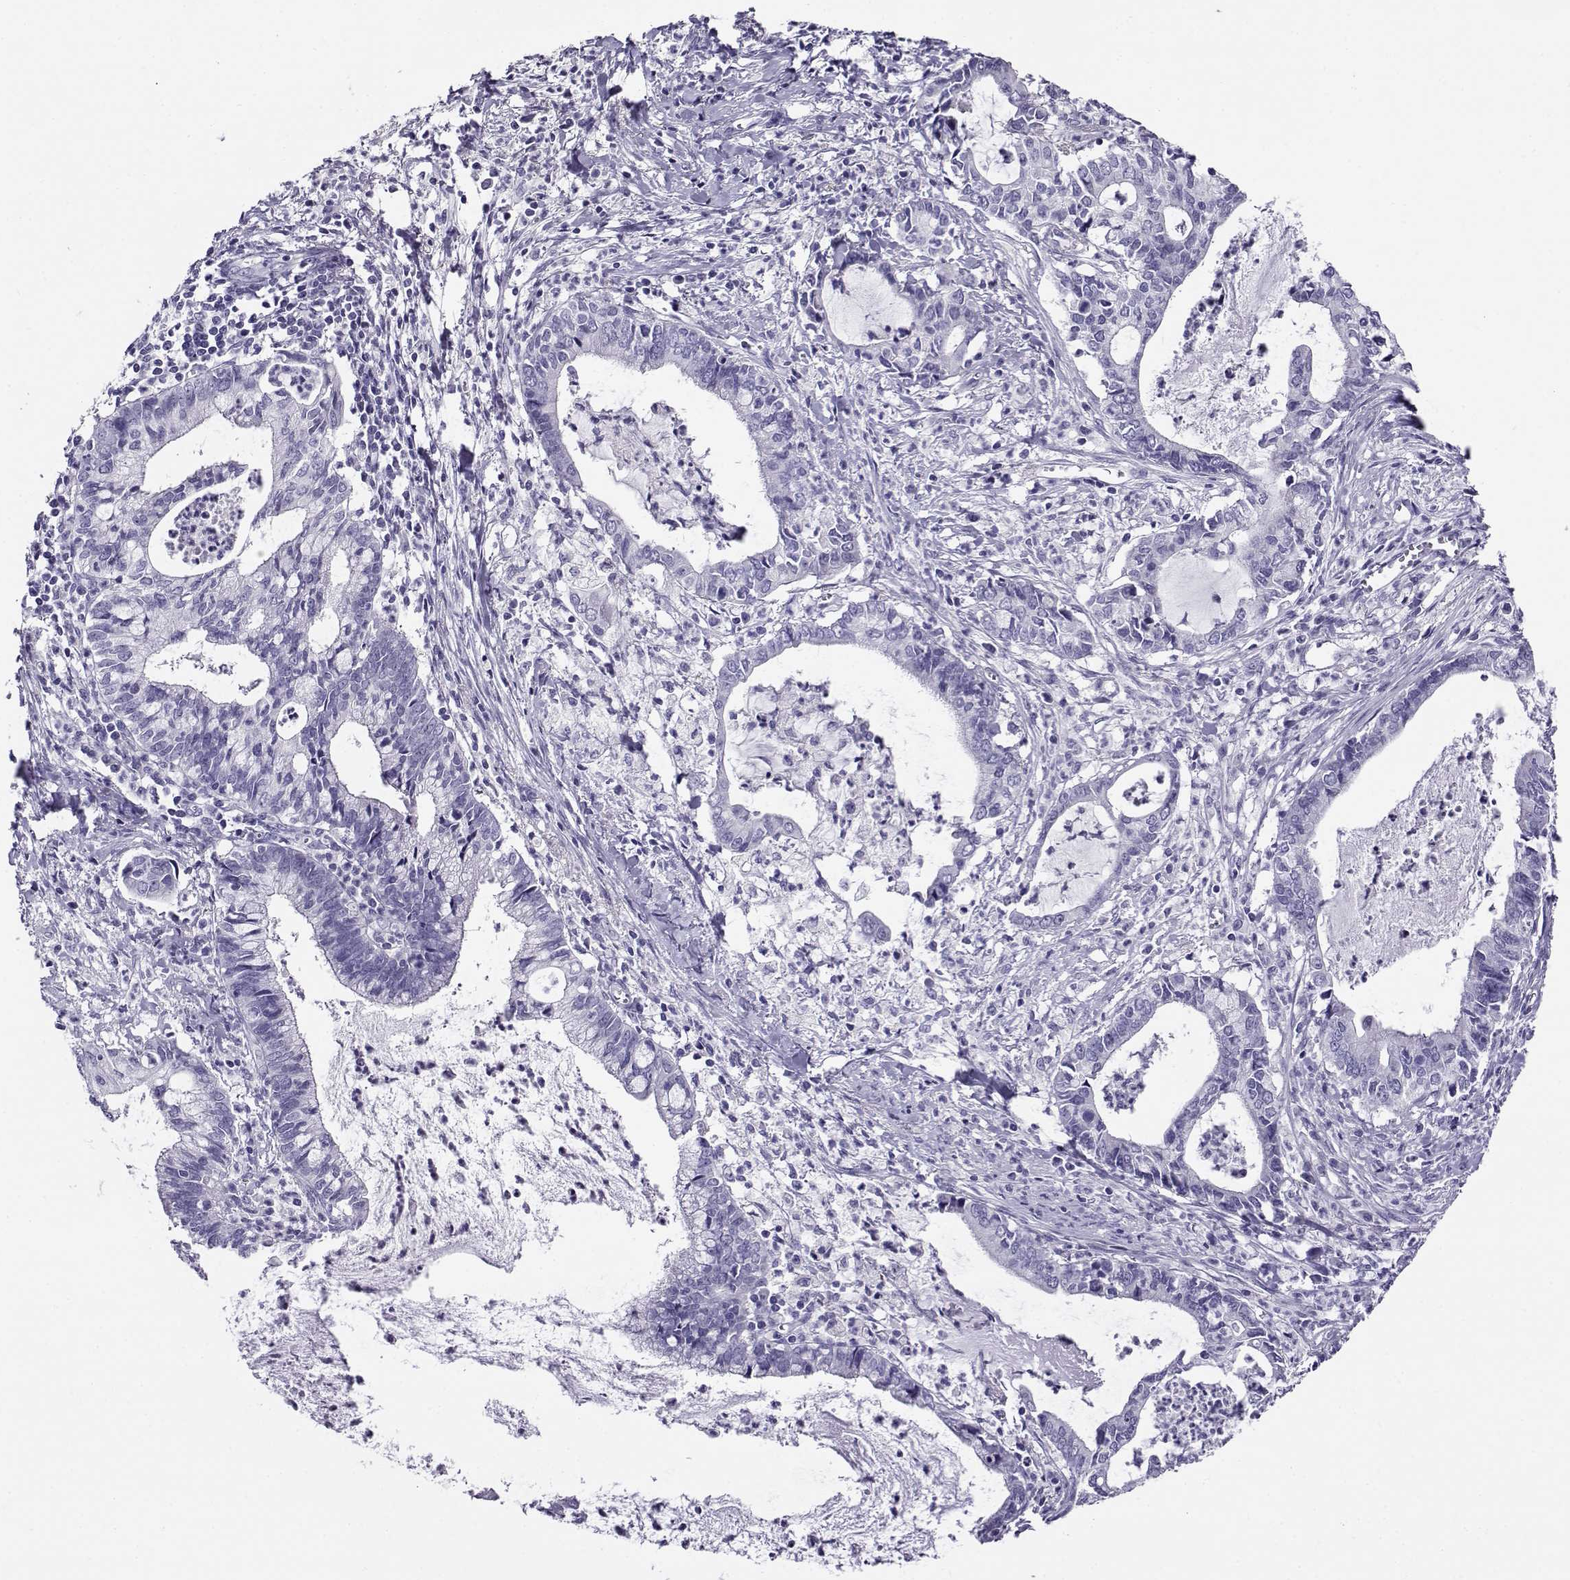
{"staining": {"intensity": "negative", "quantity": "none", "location": "none"}, "tissue": "cervical cancer", "cell_type": "Tumor cells", "image_type": "cancer", "snomed": [{"axis": "morphology", "description": "Adenocarcinoma, NOS"}, {"axis": "topography", "description": "Cervix"}], "caption": "High magnification brightfield microscopy of adenocarcinoma (cervical) stained with DAB (brown) and counterstained with hematoxylin (blue): tumor cells show no significant positivity. (Brightfield microscopy of DAB (3,3'-diaminobenzidine) immunohistochemistry at high magnification).", "gene": "RHOXF2", "patient": {"sex": "female", "age": 42}}